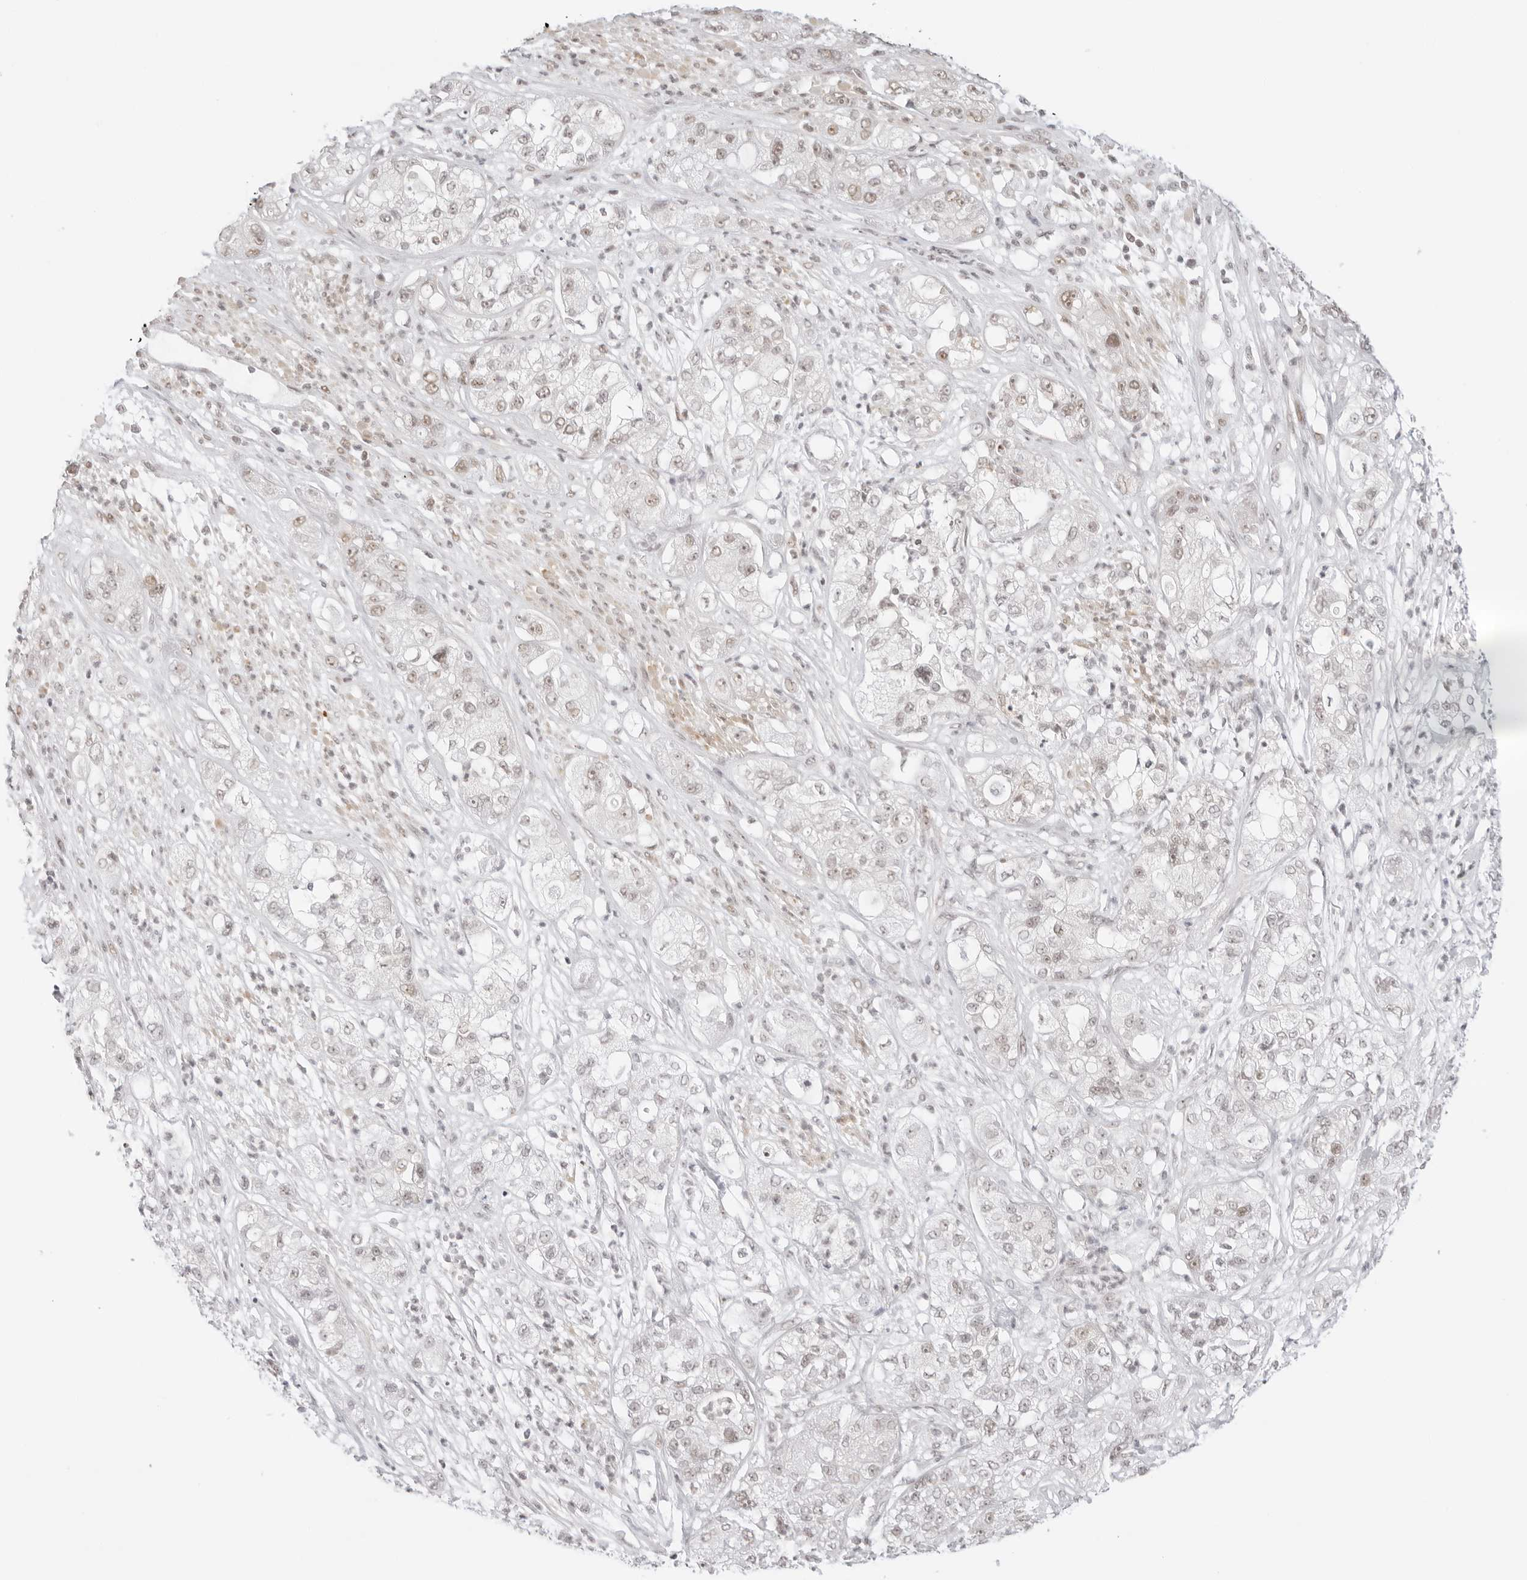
{"staining": {"intensity": "weak", "quantity": "25%-75%", "location": "nuclear"}, "tissue": "pancreatic cancer", "cell_type": "Tumor cells", "image_type": "cancer", "snomed": [{"axis": "morphology", "description": "Adenocarcinoma, NOS"}, {"axis": "topography", "description": "Pancreas"}], "caption": "Brown immunohistochemical staining in pancreatic cancer displays weak nuclear staining in approximately 25%-75% of tumor cells.", "gene": "TCIM", "patient": {"sex": "female", "age": 78}}